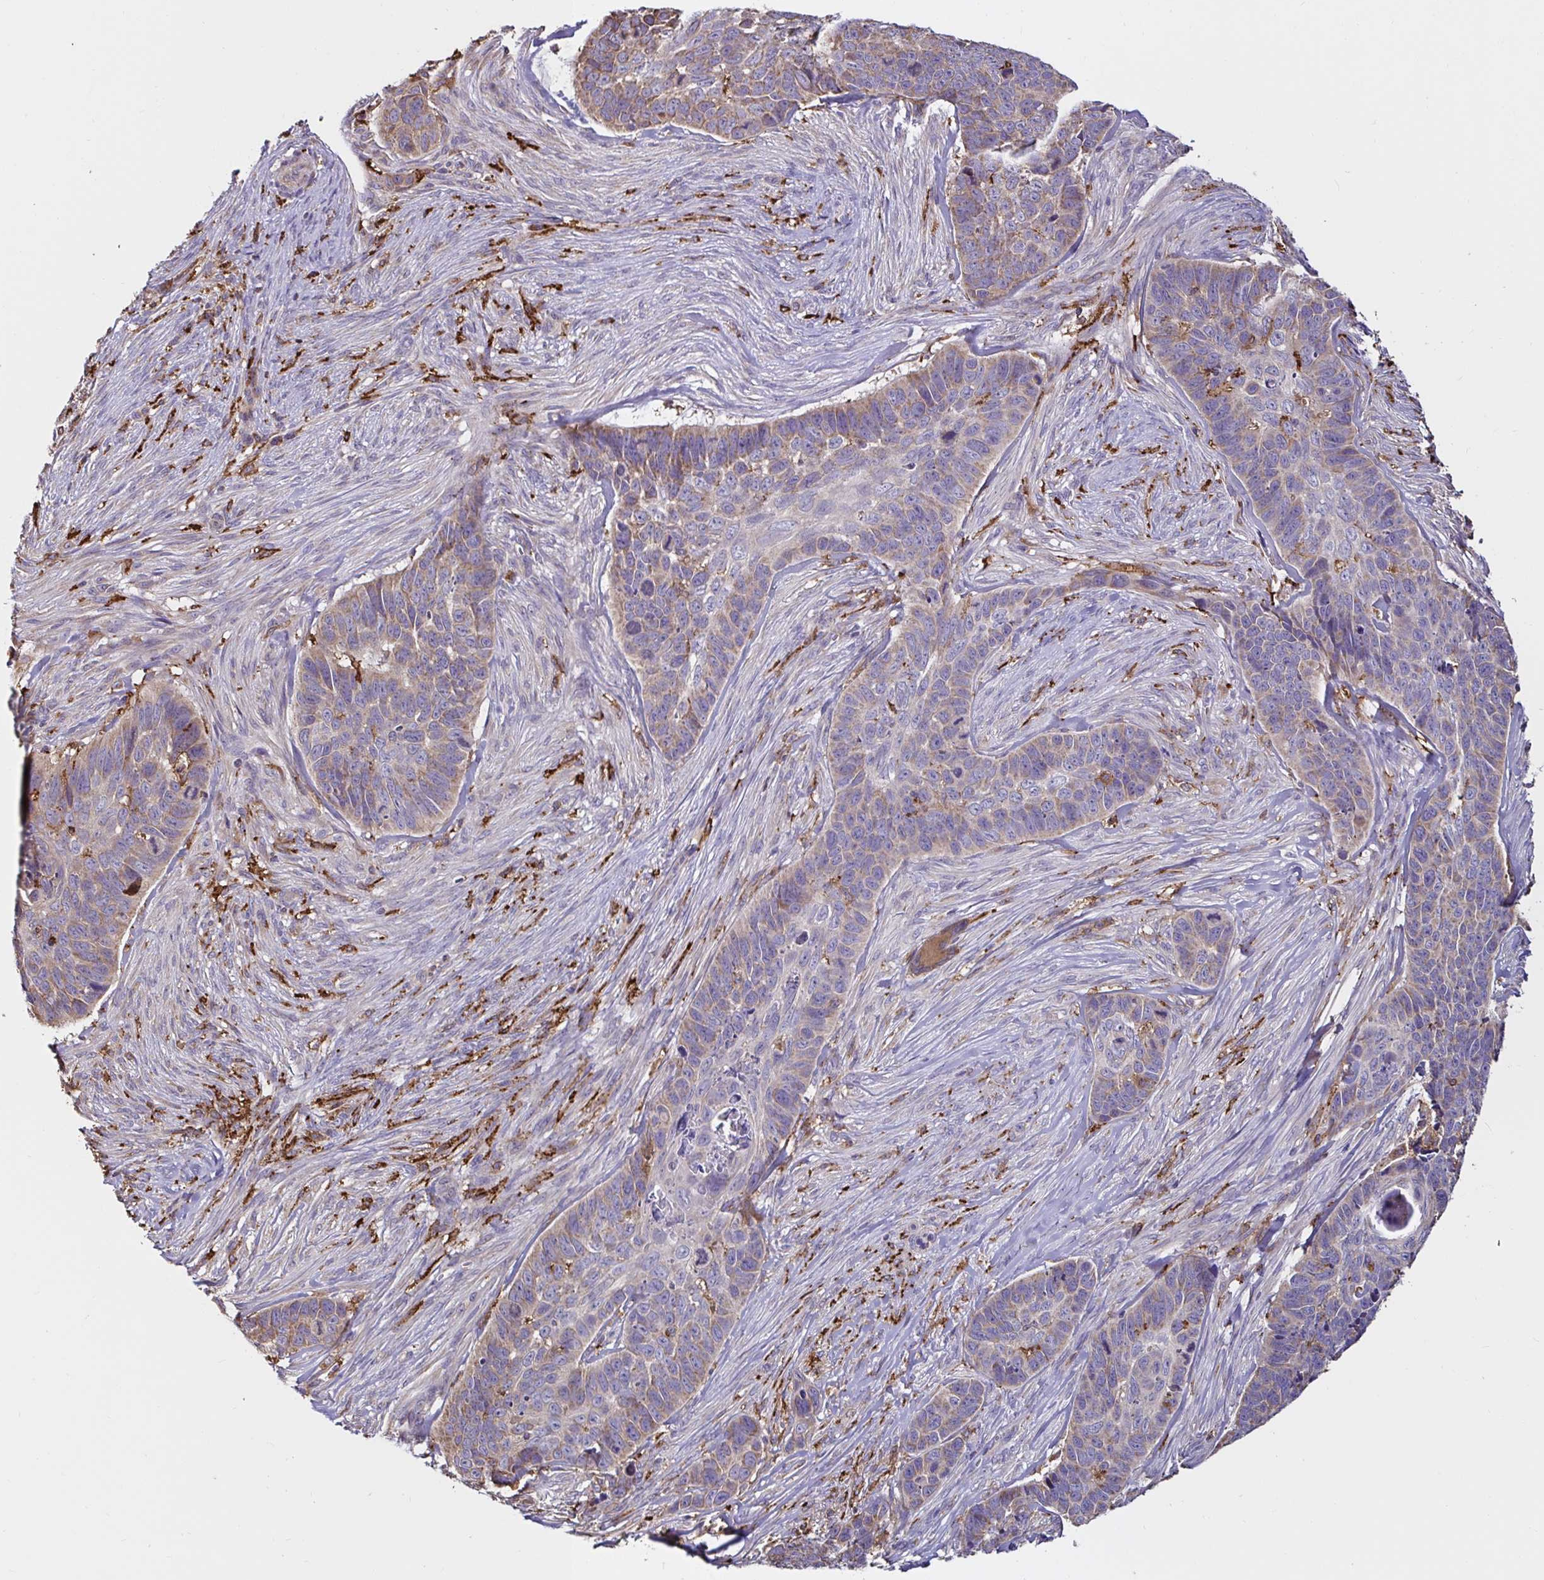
{"staining": {"intensity": "weak", "quantity": ">75%", "location": "cytoplasmic/membranous"}, "tissue": "skin cancer", "cell_type": "Tumor cells", "image_type": "cancer", "snomed": [{"axis": "morphology", "description": "Basal cell carcinoma"}, {"axis": "topography", "description": "Skin"}], "caption": "Immunohistochemistry (DAB) staining of skin cancer (basal cell carcinoma) displays weak cytoplasmic/membranous protein staining in approximately >75% of tumor cells.", "gene": "MSR1", "patient": {"sex": "female", "age": 82}}